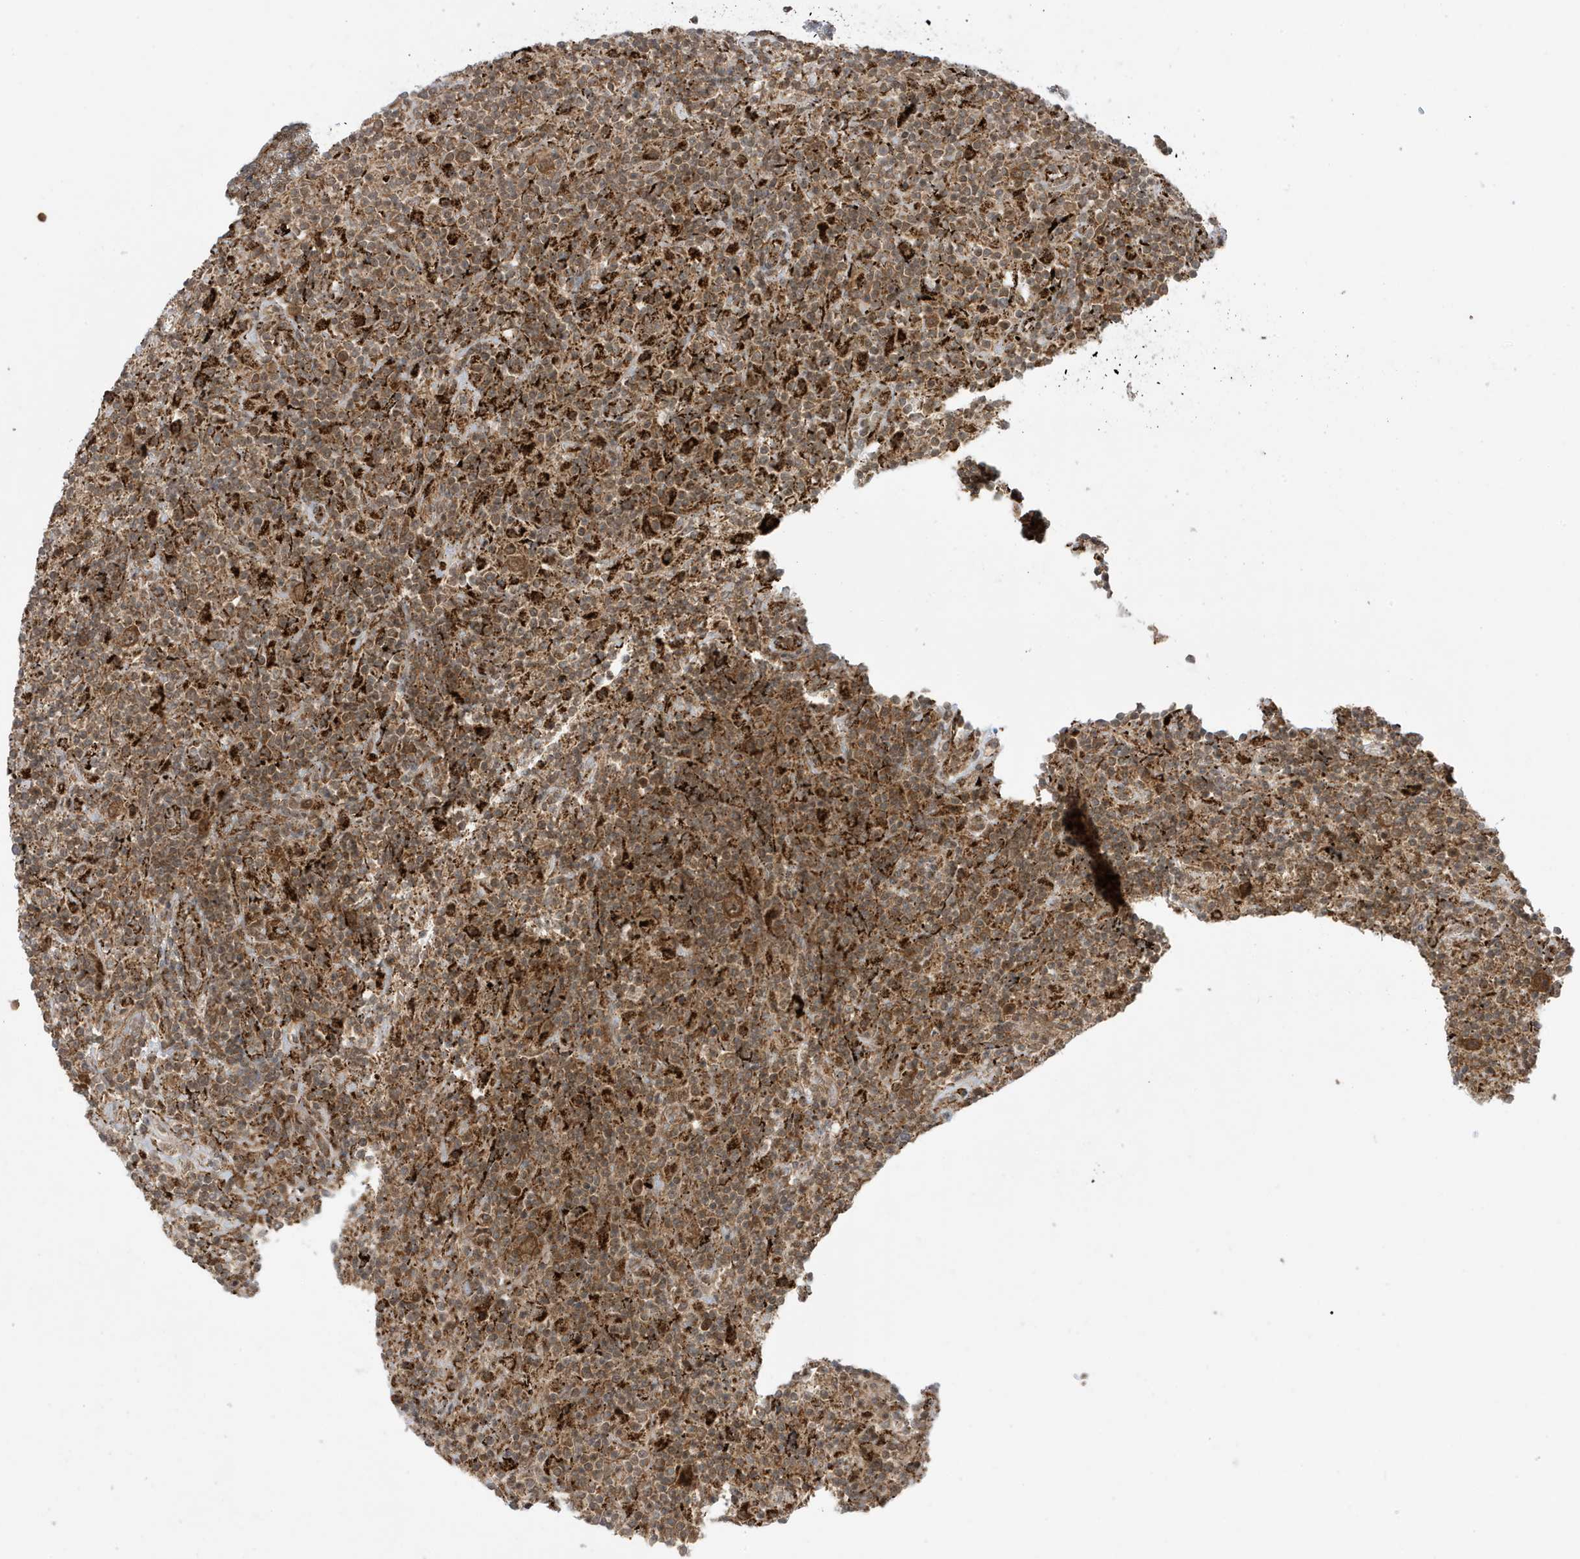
{"staining": {"intensity": "strong", "quantity": ">75%", "location": "cytoplasmic/membranous"}, "tissue": "lymphoma", "cell_type": "Tumor cells", "image_type": "cancer", "snomed": [{"axis": "morphology", "description": "Hodgkin's disease, NOS"}, {"axis": "topography", "description": "Lymph node"}], "caption": "This is an image of immunohistochemistry staining of Hodgkin's disease, which shows strong expression in the cytoplasmic/membranous of tumor cells.", "gene": "DHX36", "patient": {"sex": "male", "age": 70}}